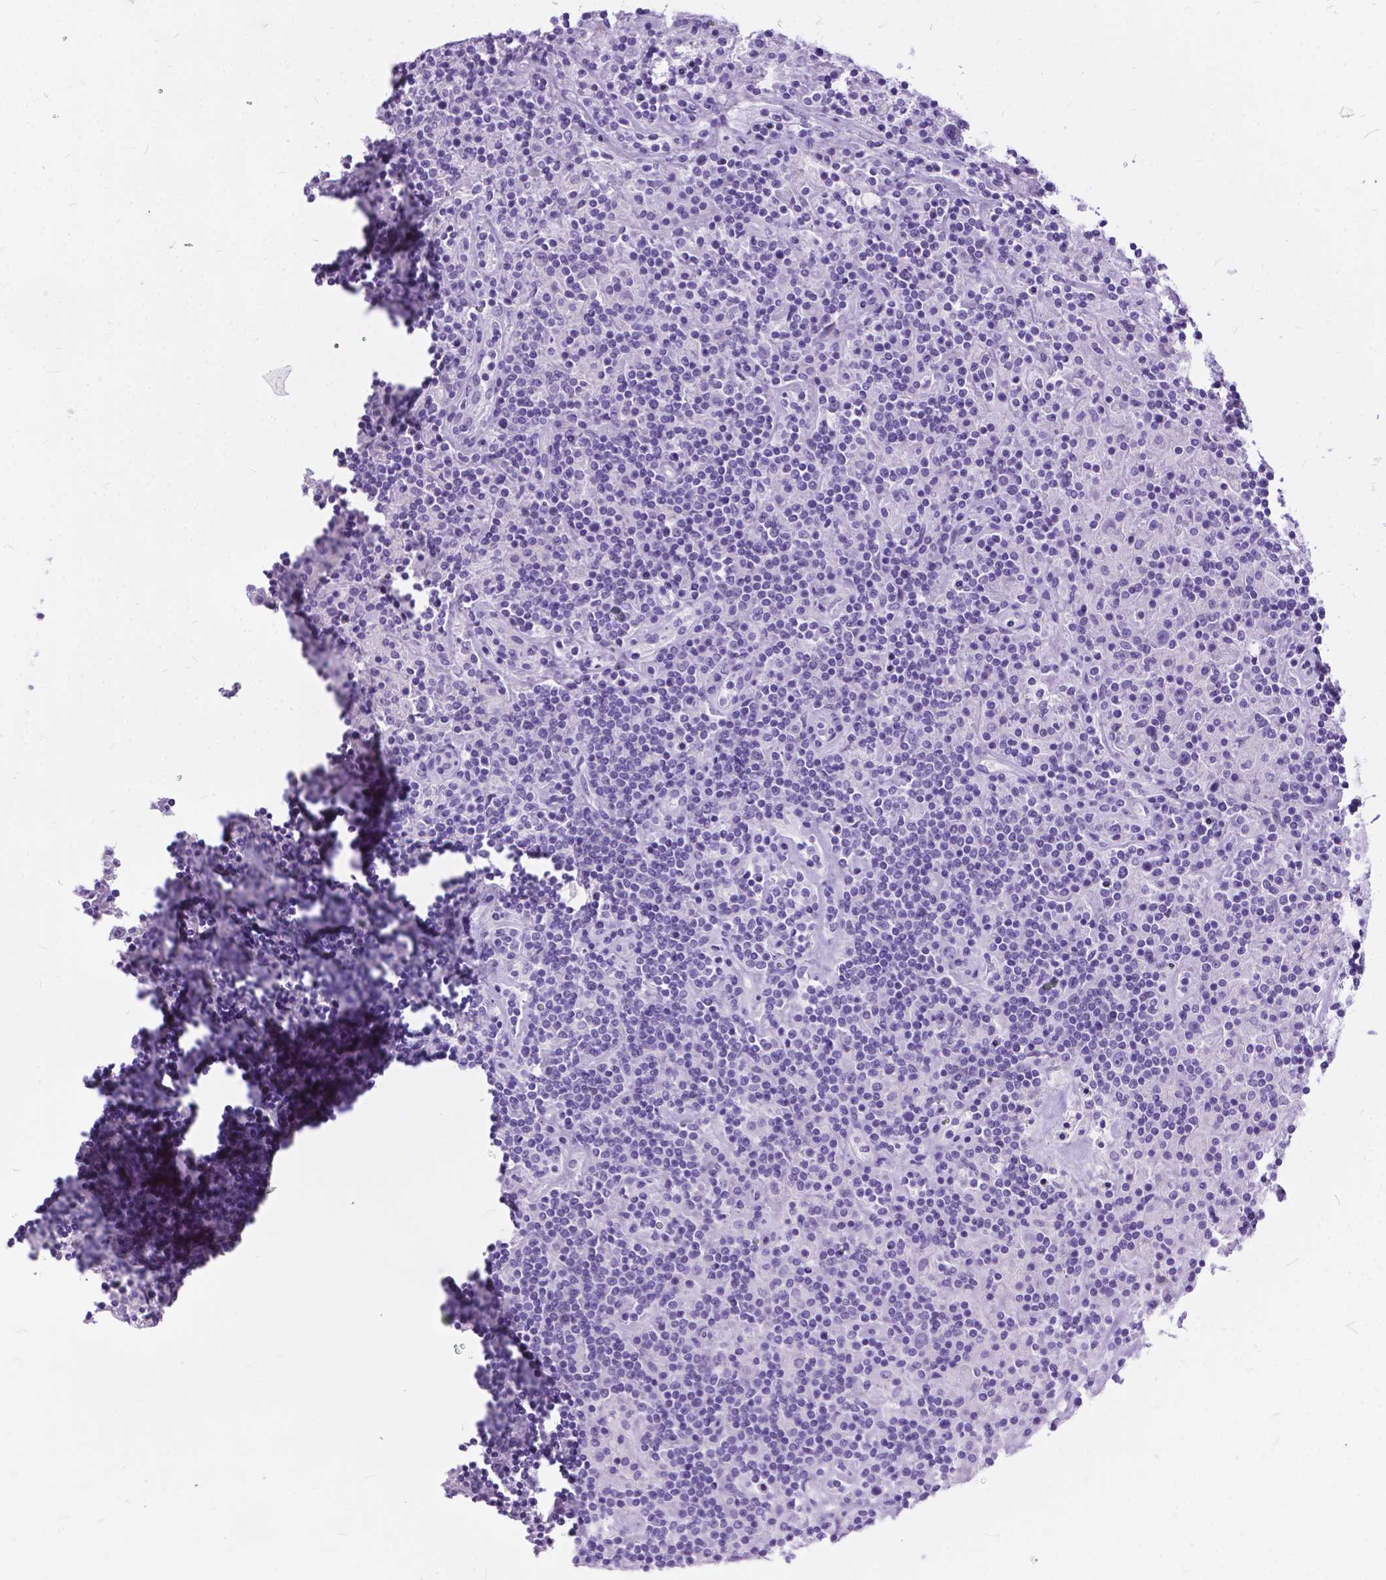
{"staining": {"intensity": "negative", "quantity": "none", "location": "none"}, "tissue": "lymphoma", "cell_type": "Tumor cells", "image_type": "cancer", "snomed": [{"axis": "morphology", "description": "Hodgkin's disease, NOS"}, {"axis": "topography", "description": "Lymph node"}], "caption": "Immunohistochemical staining of human lymphoma exhibits no significant staining in tumor cells. (Stains: DAB IHC with hematoxylin counter stain, Microscopy: brightfield microscopy at high magnification).", "gene": "BSND", "patient": {"sex": "male", "age": 70}}